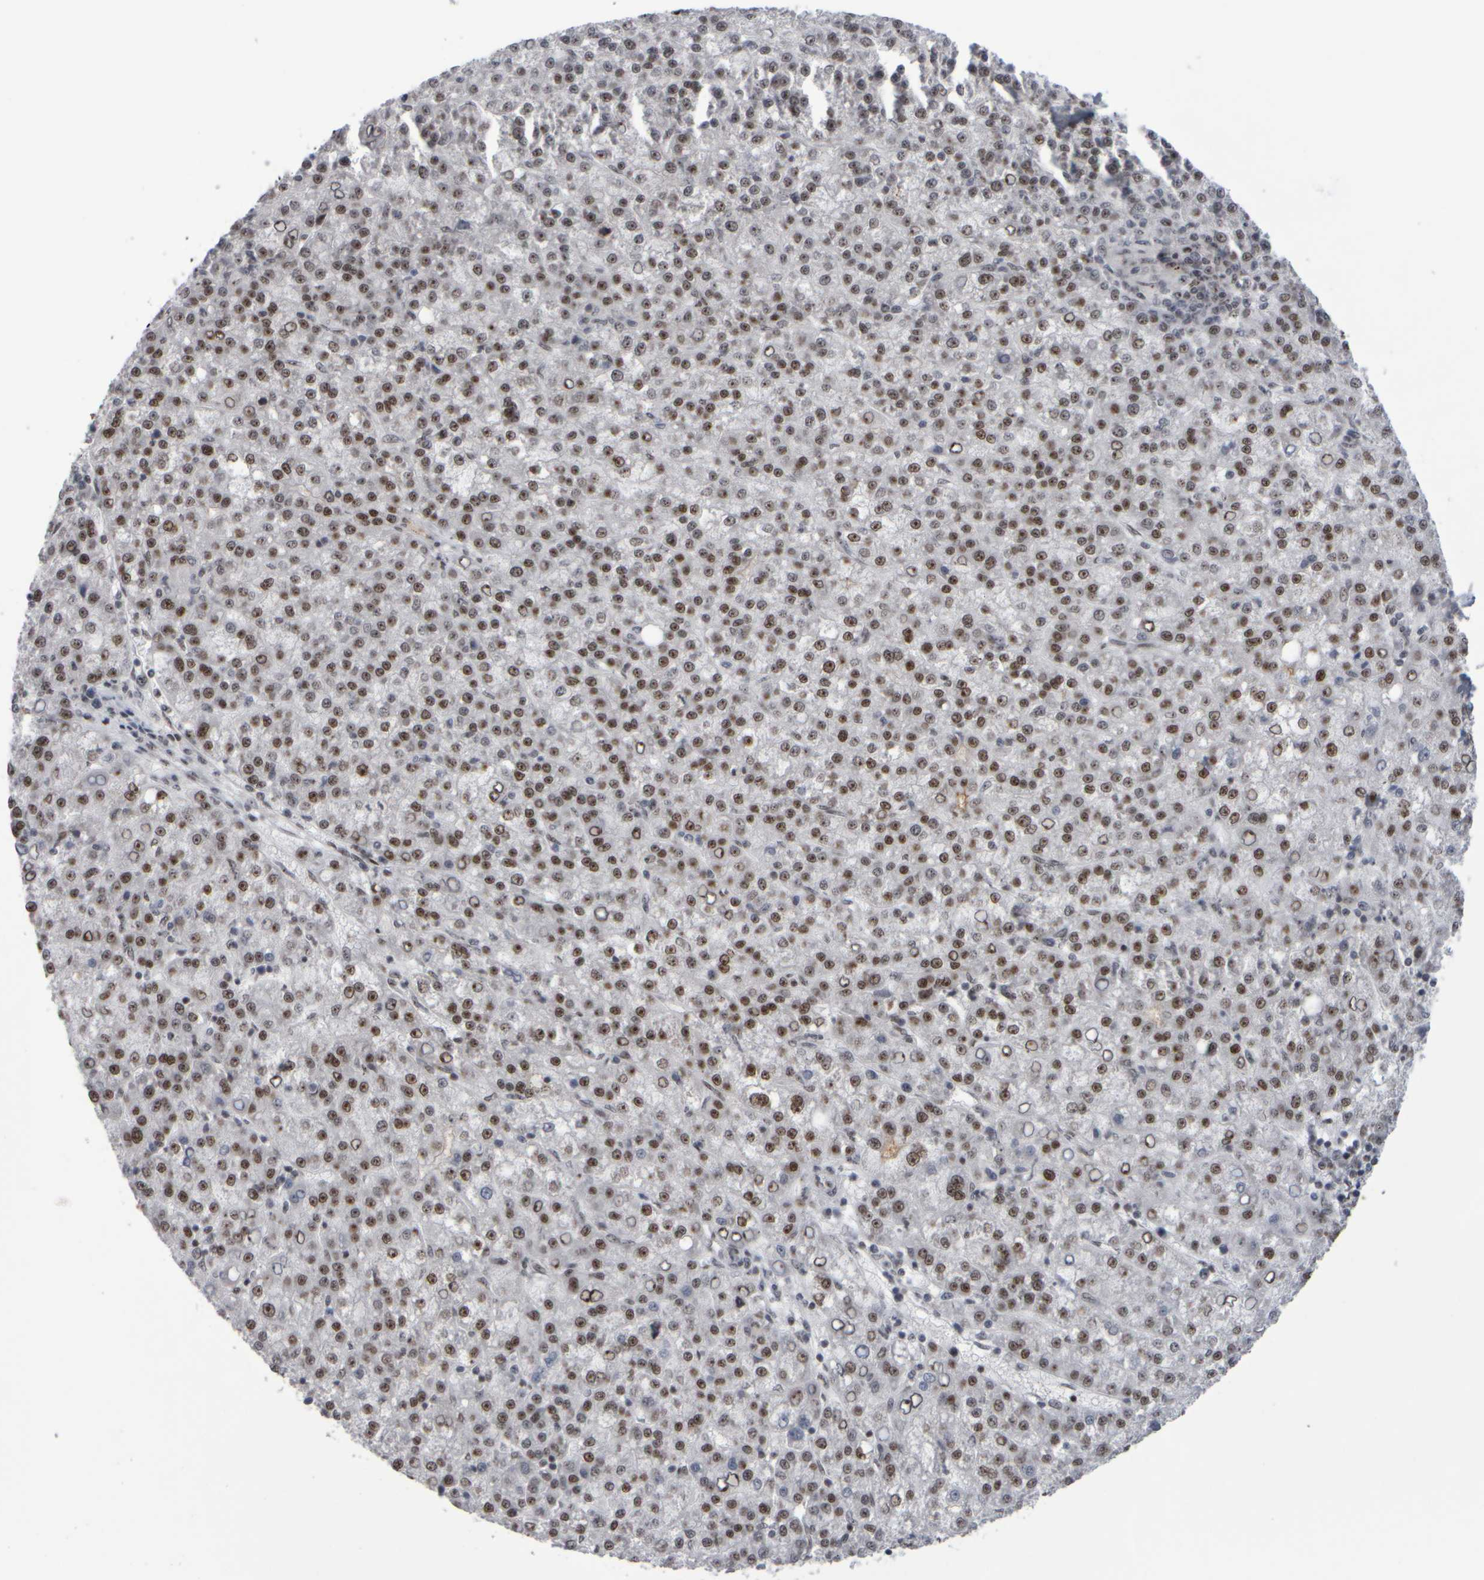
{"staining": {"intensity": "moderate", "quantity": ">75%", "location": "nuclear"}, "tissue": "liver cancer", "cell_type": "Tumor cells", "image_type": "cancer", "snomed": [{"axis": "morphology", "description": "Carcinoma, Hepatocellular, NOS"}, {"axis": "topography", "description": "Liver"}], "caption": "Immunohistochemistry (IHC) image of human hepatocellular carcinoma (liver) stained for a protein (brown), which reveals medium levels of moderate nuclear positivity in approximately >75% of tumor cells.", "gene": "SURF6", "patient": {"sex": "female", "age": 58}}